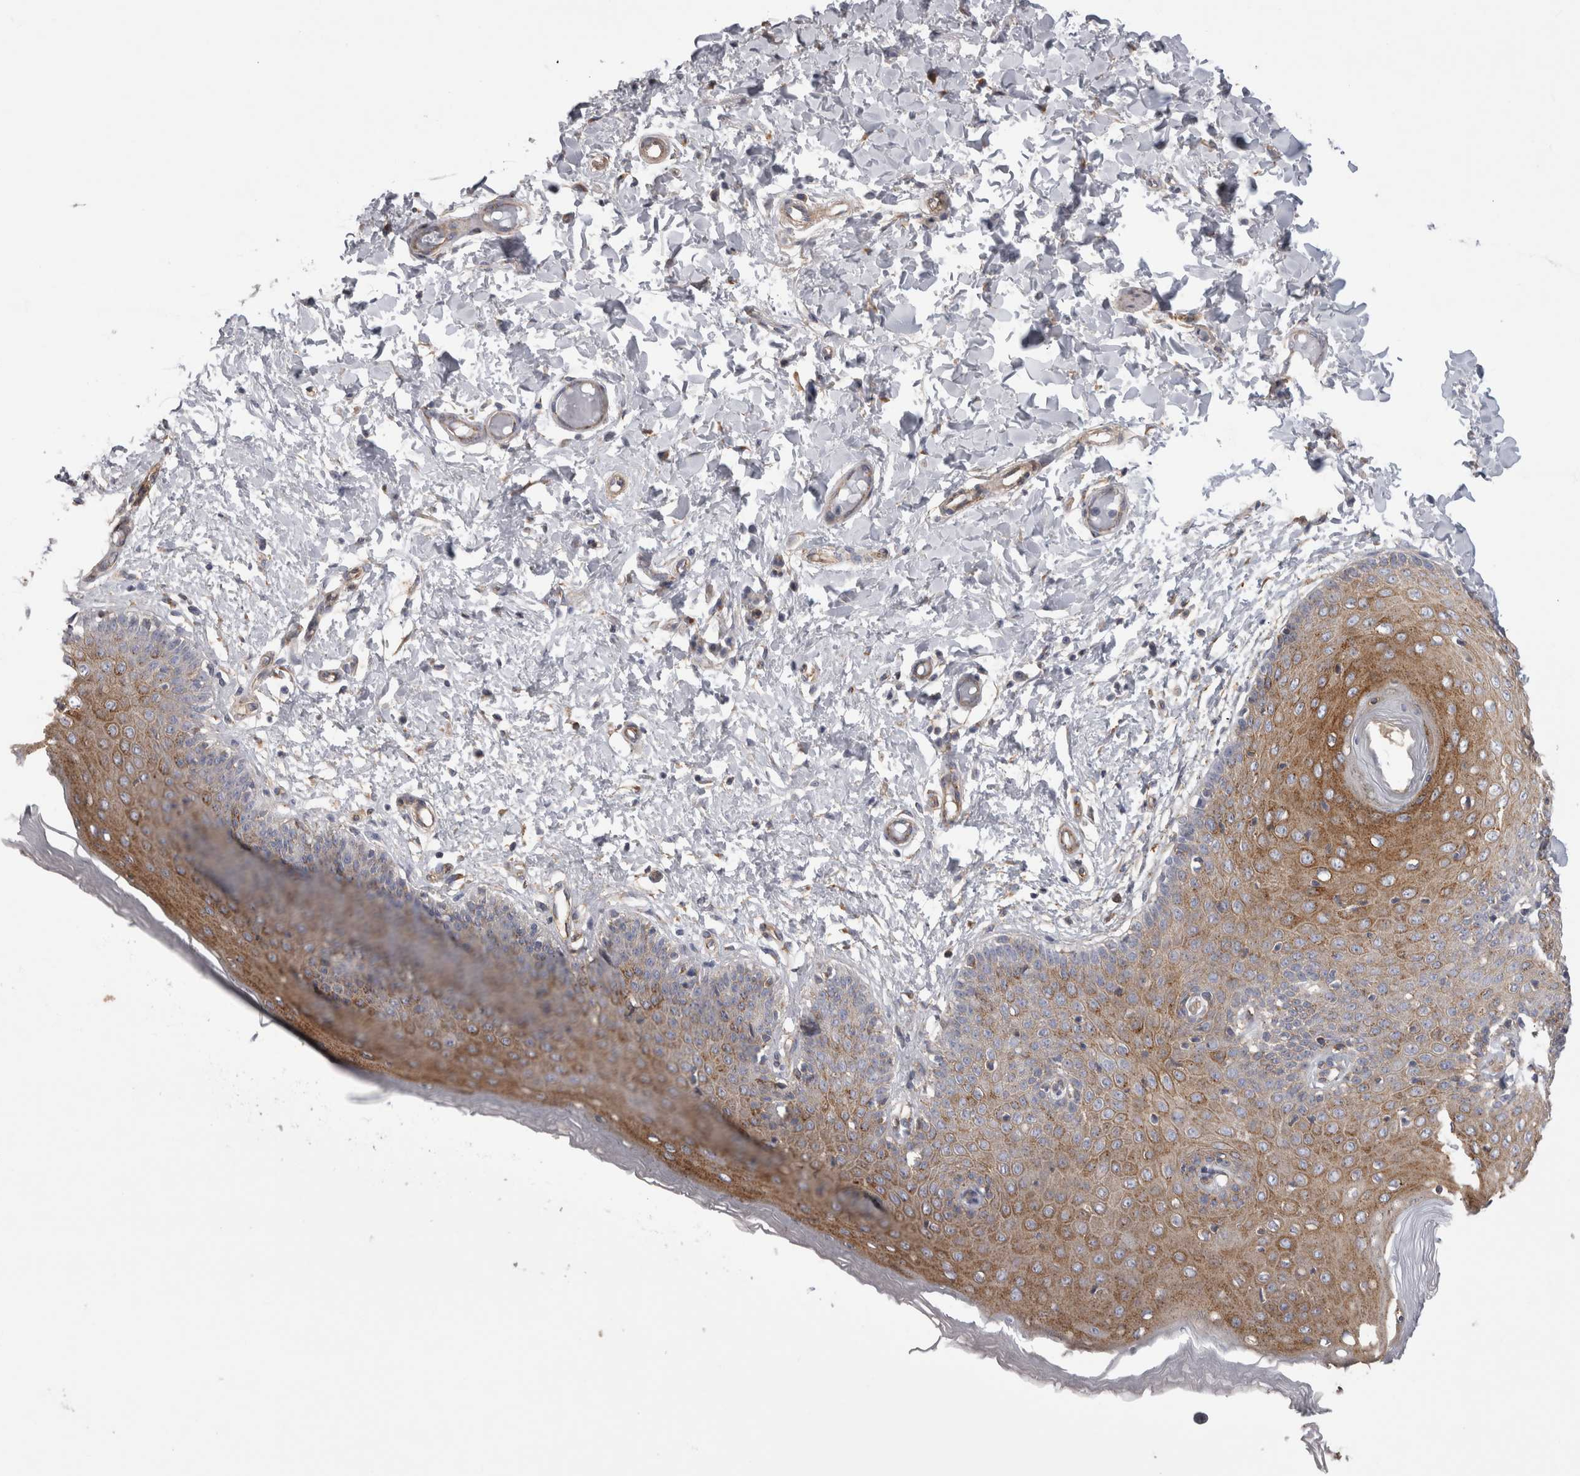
{"staining": {"intensity": "moderate", "quantity": ">75%", "location": "cytoplasmic/membranous"}, "tissue": "skin", "cell_type": "Epidermal cells", "image_type": "normal", "snomed": [{"axis": "morphology", "description": "Normal tissue, NOS"}, {"axis": "topography", "description": "Vulva"}], "caption": "Benign skin displays moderate cytoplasmic/membranous positivity in approximately >75% of epidermal cells.", "gene": "ATXN3L", "patient": {"sex": "female", "age": 66}}